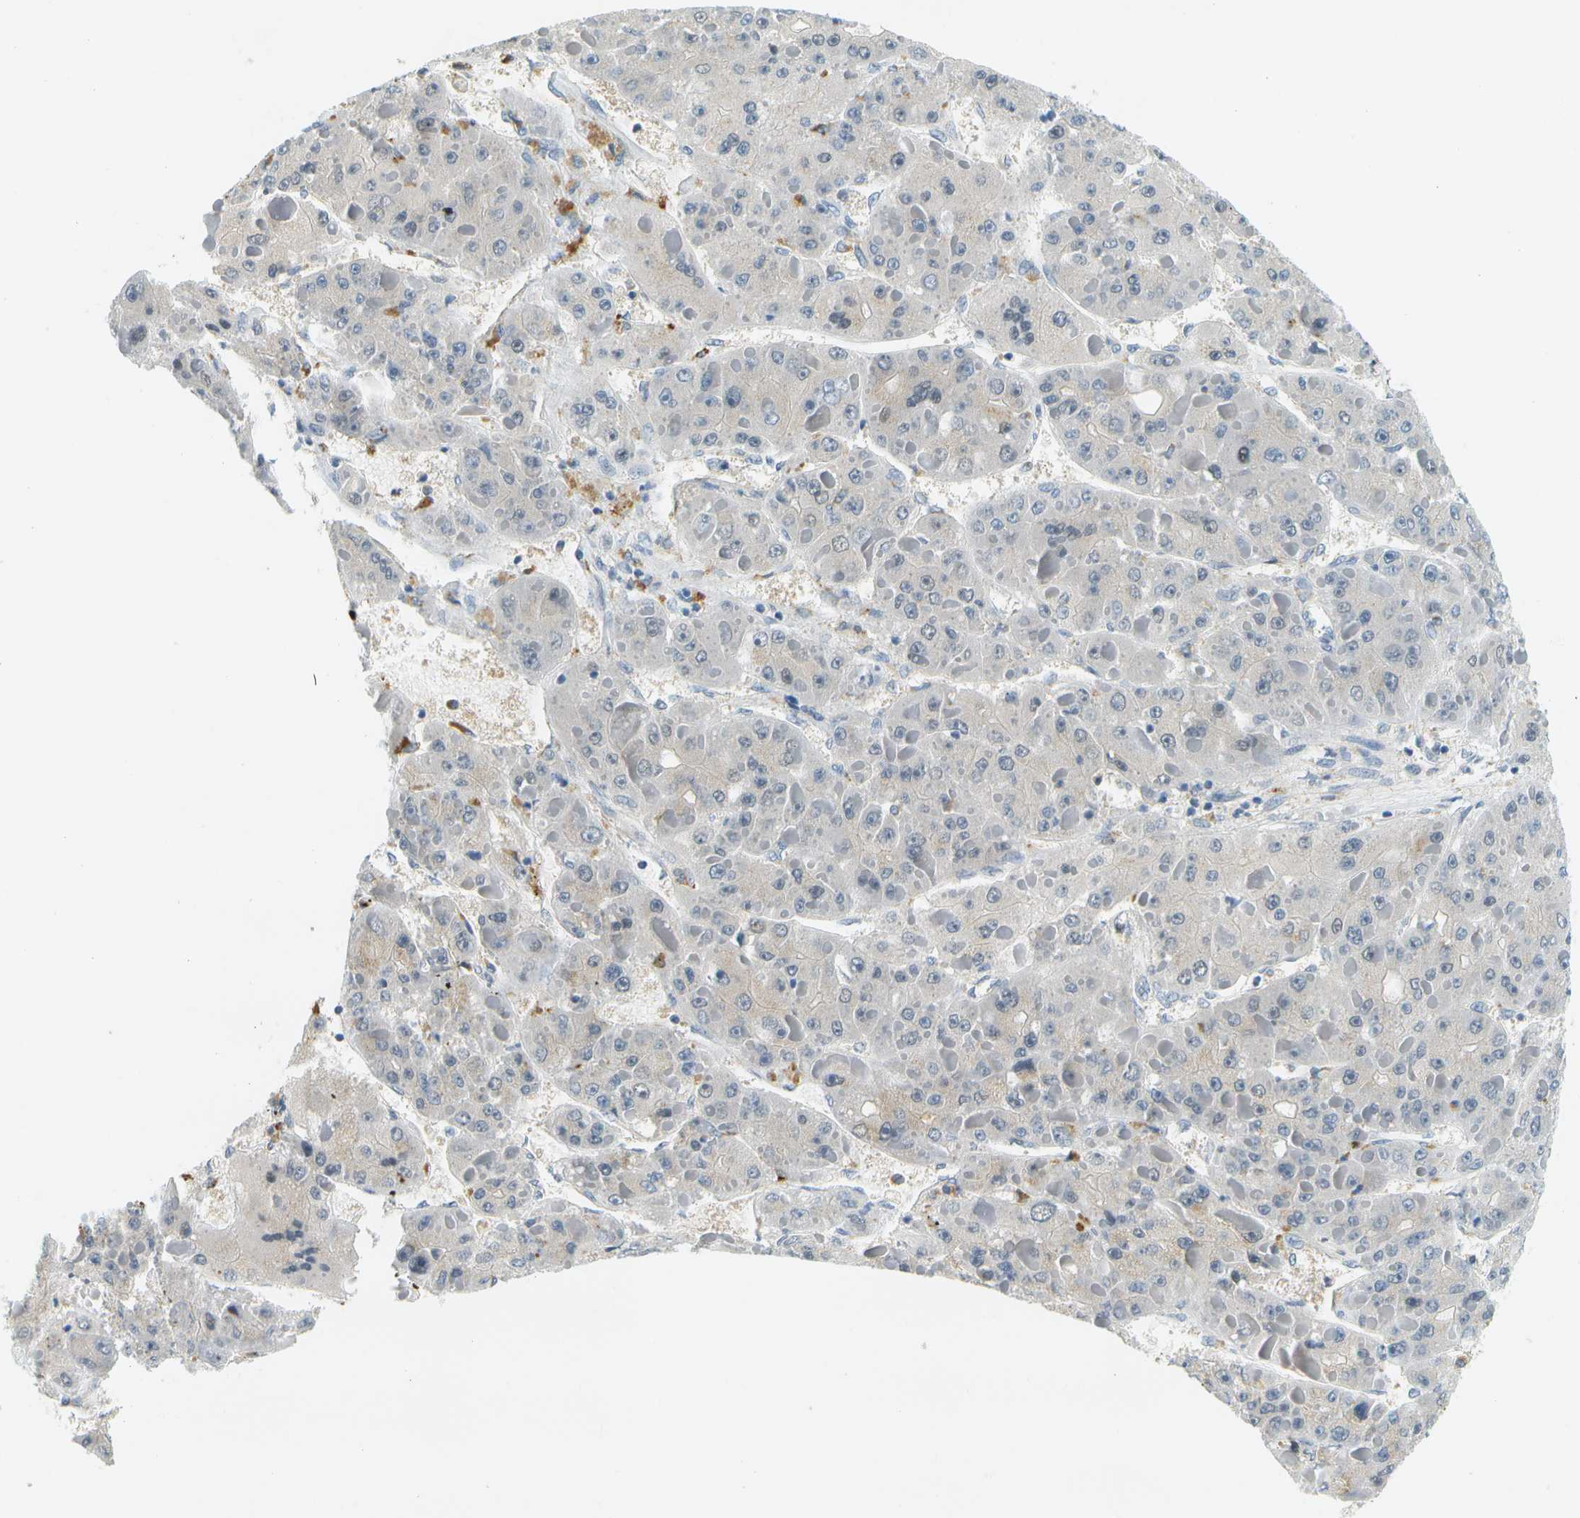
{"staining": {"intensity": "weak", "quantity": "<25%", "location": "cytoplasmic/membranous"}, "tissue": "liver cancer", "cell_type": "Tumor cells", "image_type": "cancer", "snomed": [{"axis": "morphology", "description": "Carcinoma, Hepatocellular, NOS"}, {"axis": "topography", "description": "Liver"}], "caption": "This image is of liver cancer stained with immunohistochemistry to label a protein in brown with the nuclei are counter-stained blue. There is no positivity in tumor cells.", "gene": "RASGRP2", "patient": {"sex": "female", "age": 73}}